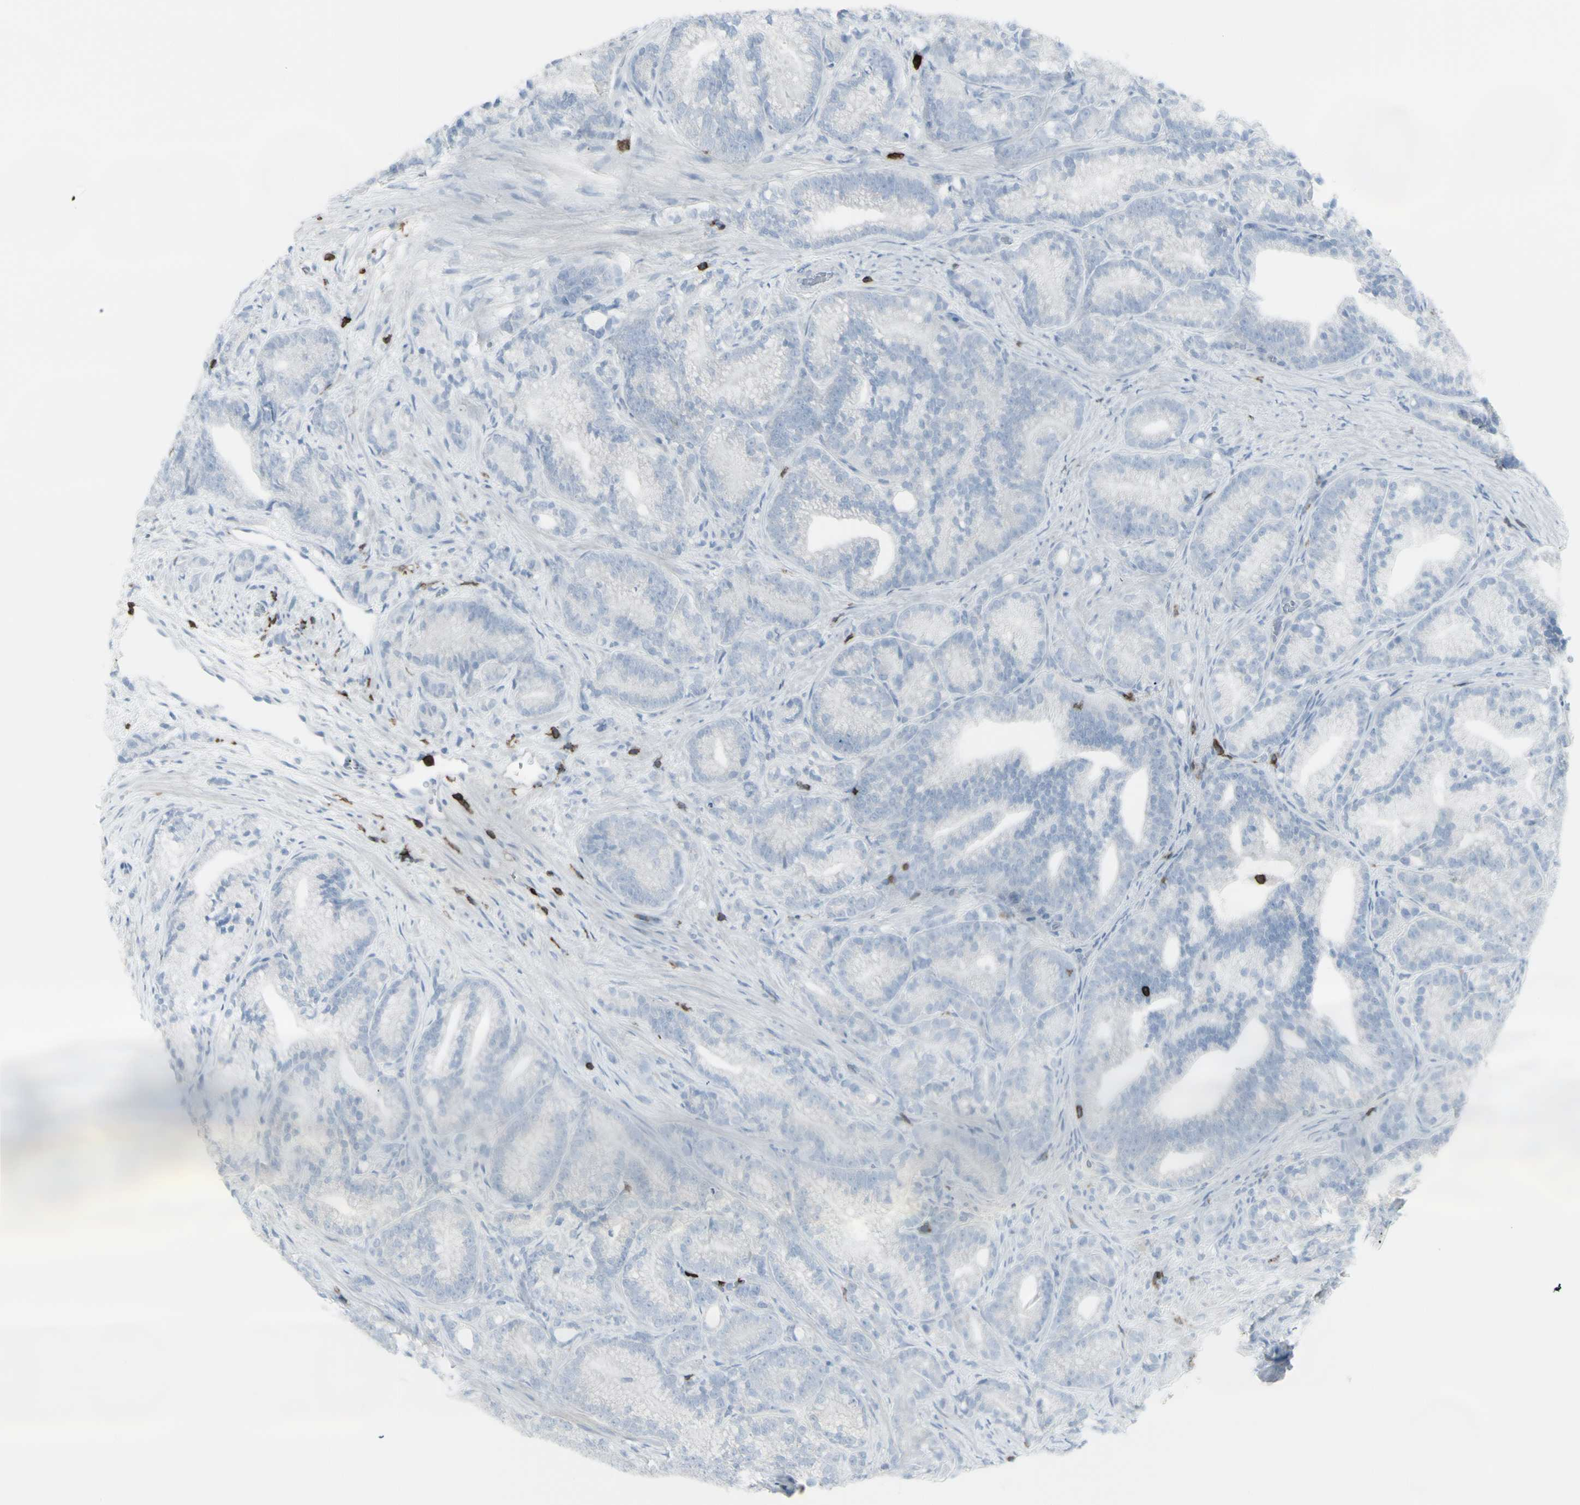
{"staining": {"intensity": "negative", "quantity": "none", "location": "none"}, "tissue": "prostate cancer", "cell_type": "Tumor cells", "image_type": "cancer", "snomed": [{"axis": "morphology", "description": "Adenocarcinoma, Low grade"}, {"axis": "topography", "description": "Prostate"}], "caption": "IHC of prostate cancer displays no expression in tumor cells. Nuclei are stained in blue.", "gene": "CD247", "patient": {"sex": "male", "age": 89}}